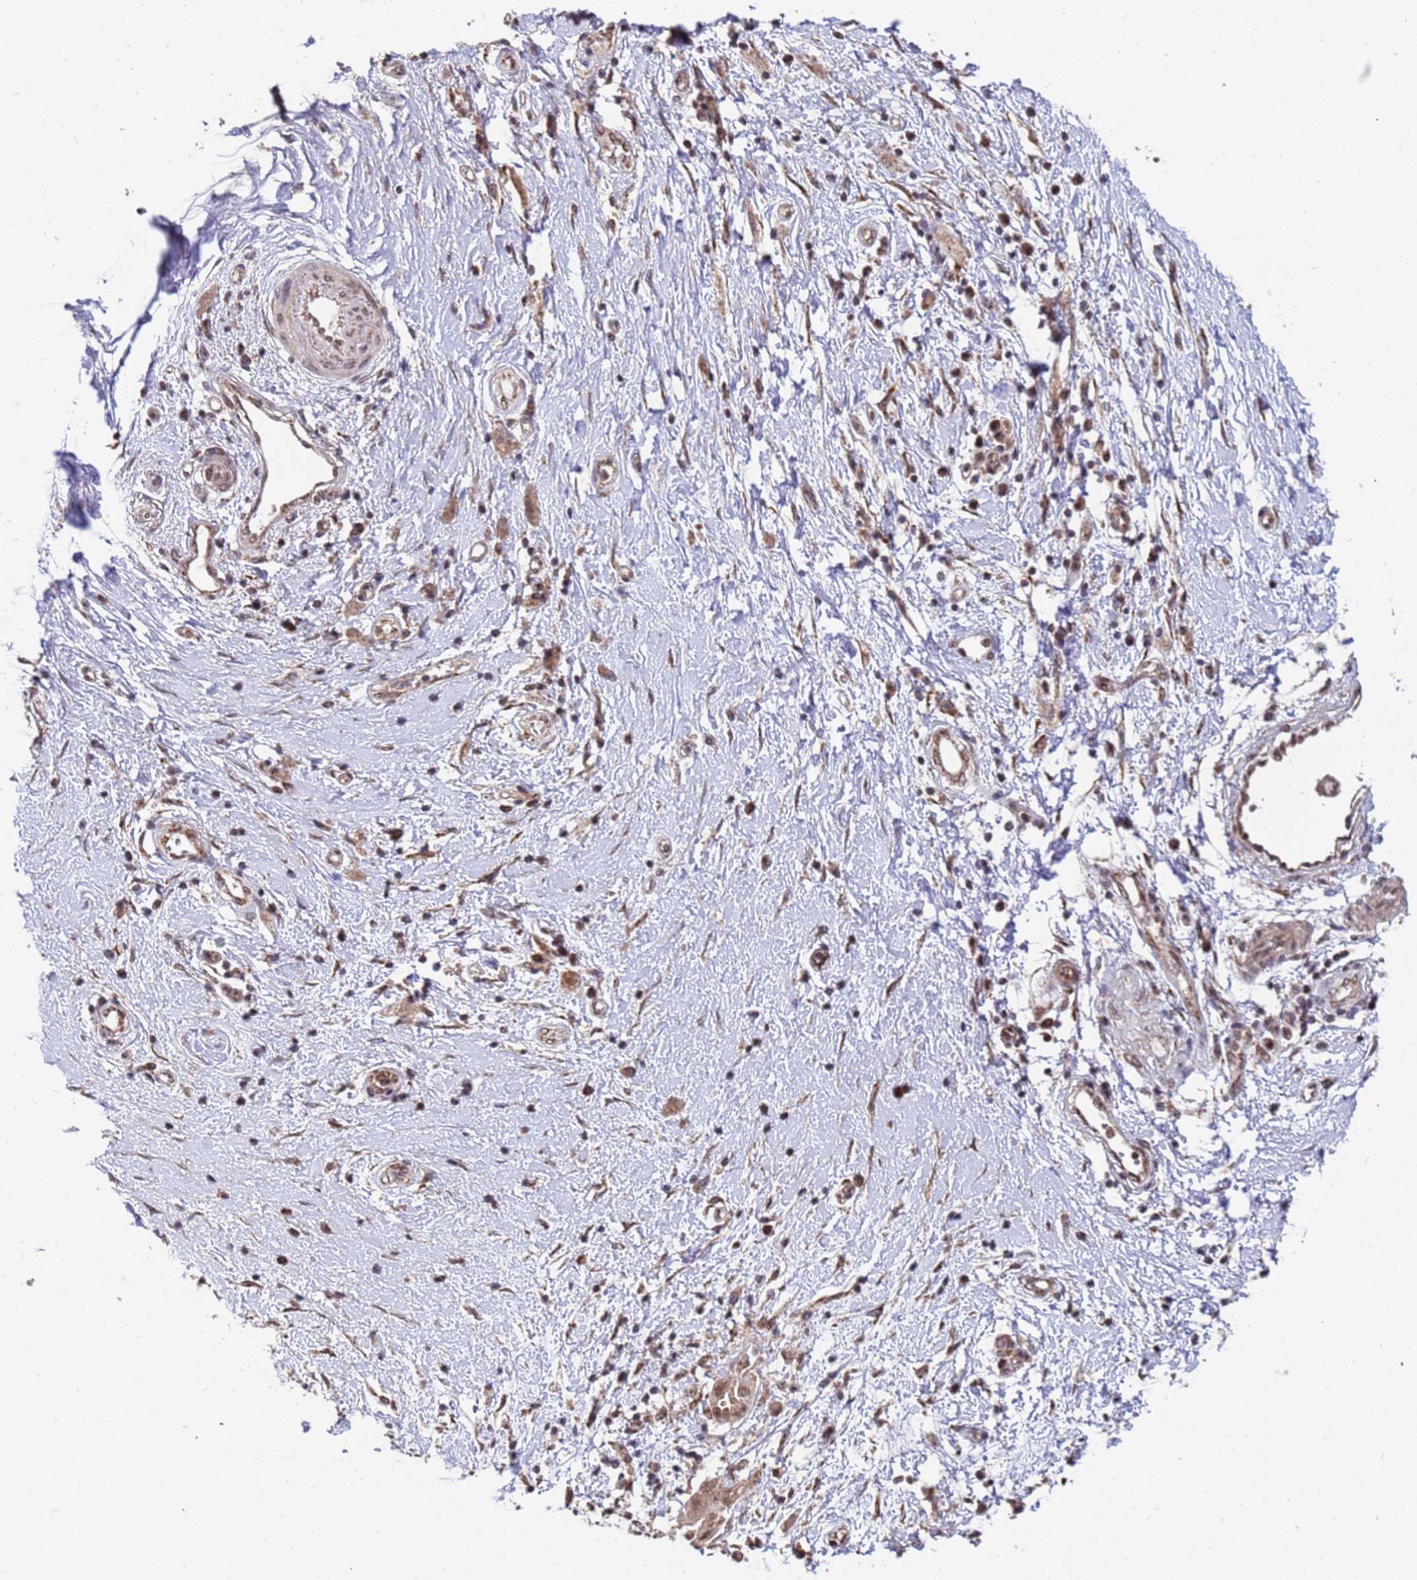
{"staining": {"intensity": "moderate", "quantity": ">75%", "location": "cytoplasmic/membranous,nuclear"}, "tissue": "pancreatic cancer", "cell_type": "Tumor cells", "image_type": "cancer", "snomed": [{"axis": "morphology", "description": "Adenocarcinoma, NOS"}, {"axis": "topography", "description": "Pancreas"}], "caption": "Adenocarcinoma (pancreatic) stained for a protein (brown) shows moderate cytoplasmic/membranous and nuclear positive staining in about >75% of tumor cells.", "gene": "DENND2B", "patient": {"sex": "male", "age": 68}}